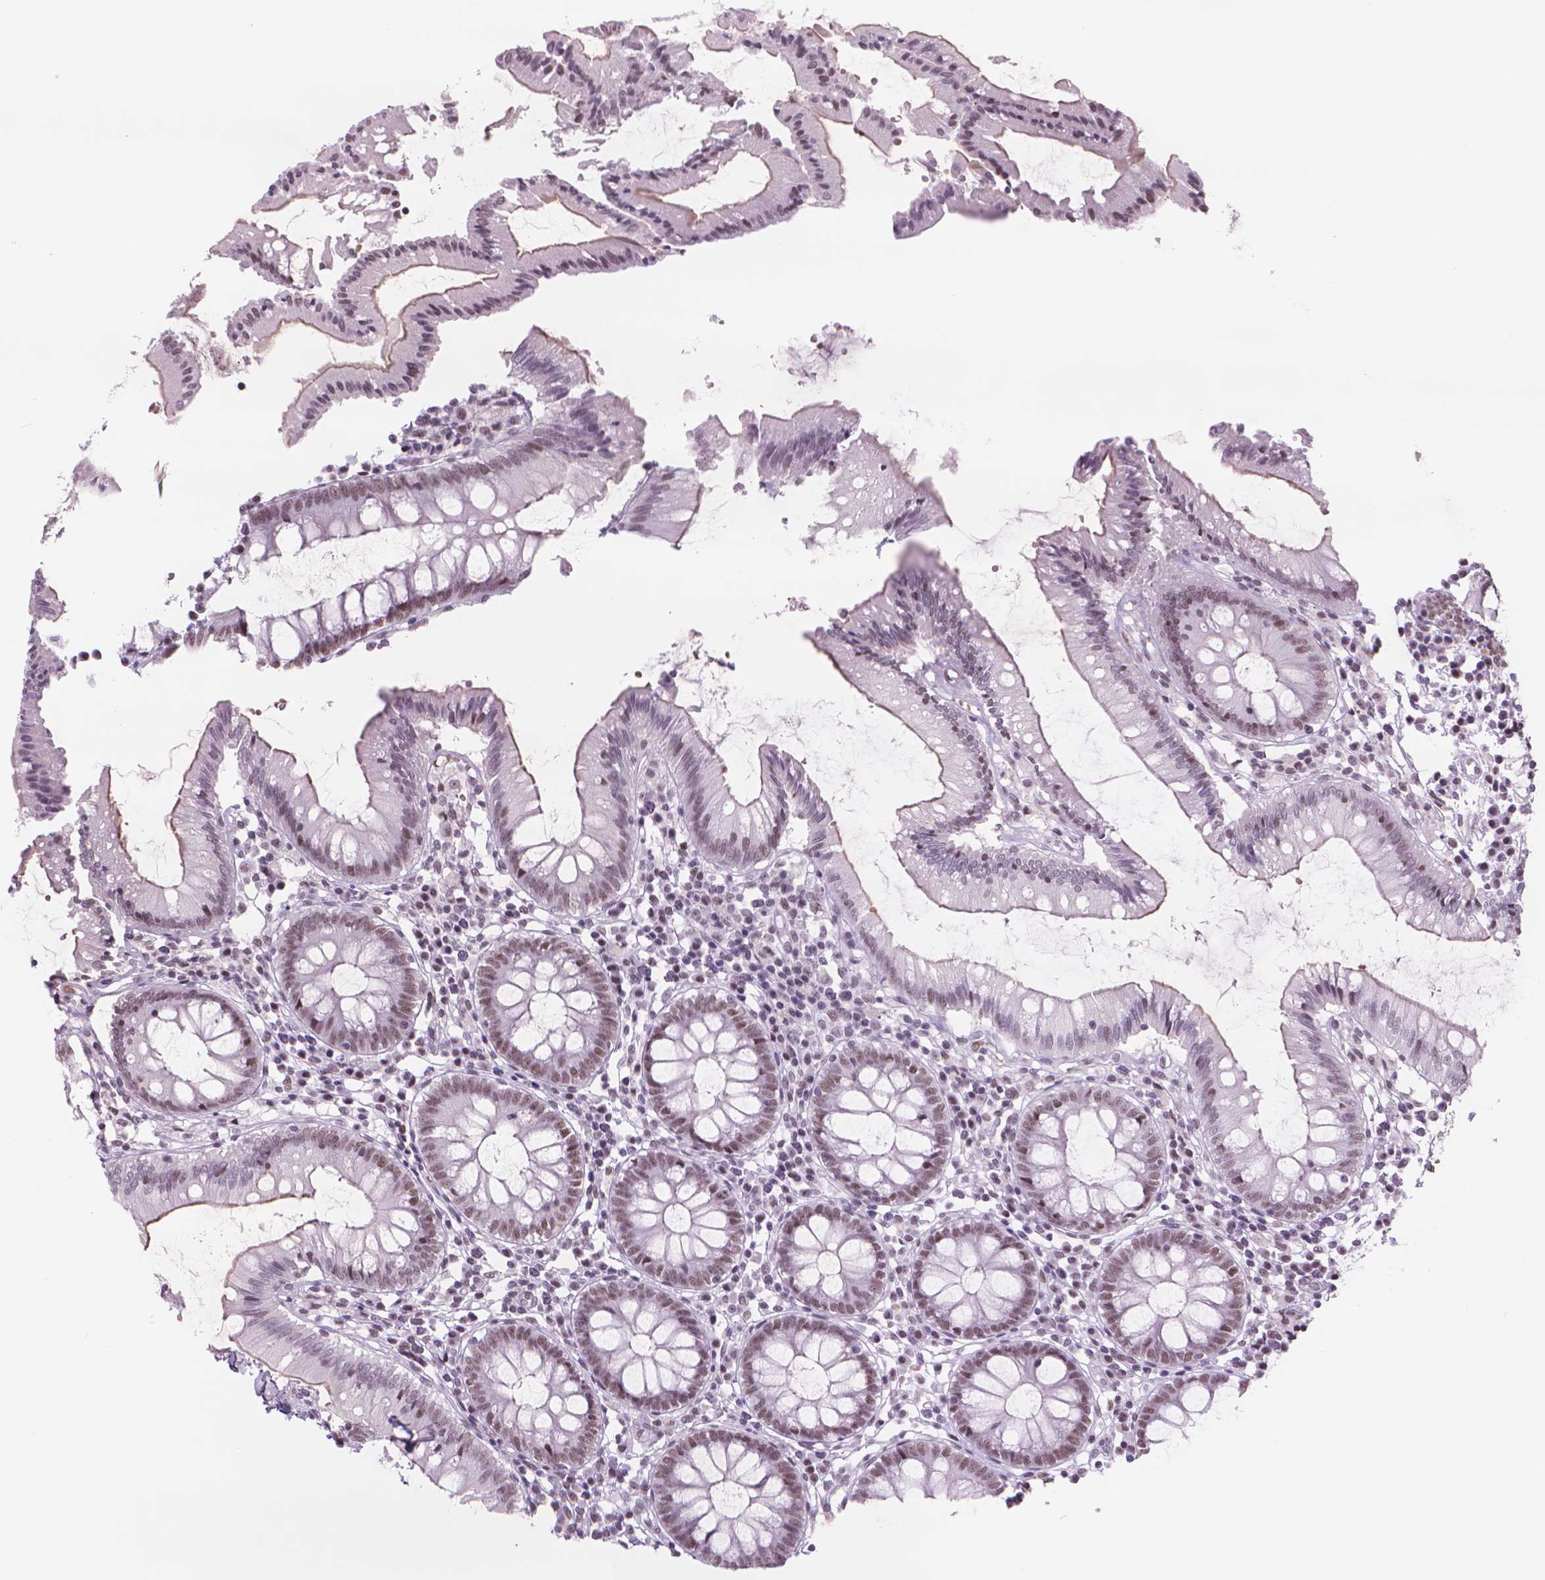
{"staining": {"intensity": "weak", "quantity": "25%-75%", "location": "nuclear"}, "tissue": "colon", "cell_type": "Endothelial cells", "image_type": "normal", "snomed": [{"axis": "morphology", "description": "Normal tissue, NOS"}, {"axis": "morphology", "description": "Adenocarcinoma, NOS"}, {"axis": "topography", "description": "Colon"}], "caption": "Benign colon was stained to show a protein in brown. There is low levels of weak nuclear expression in approximately 25%-75% of endothelial cells.", "gene": "POLR3D", "patient": {"sex": "male", "age": 83}}